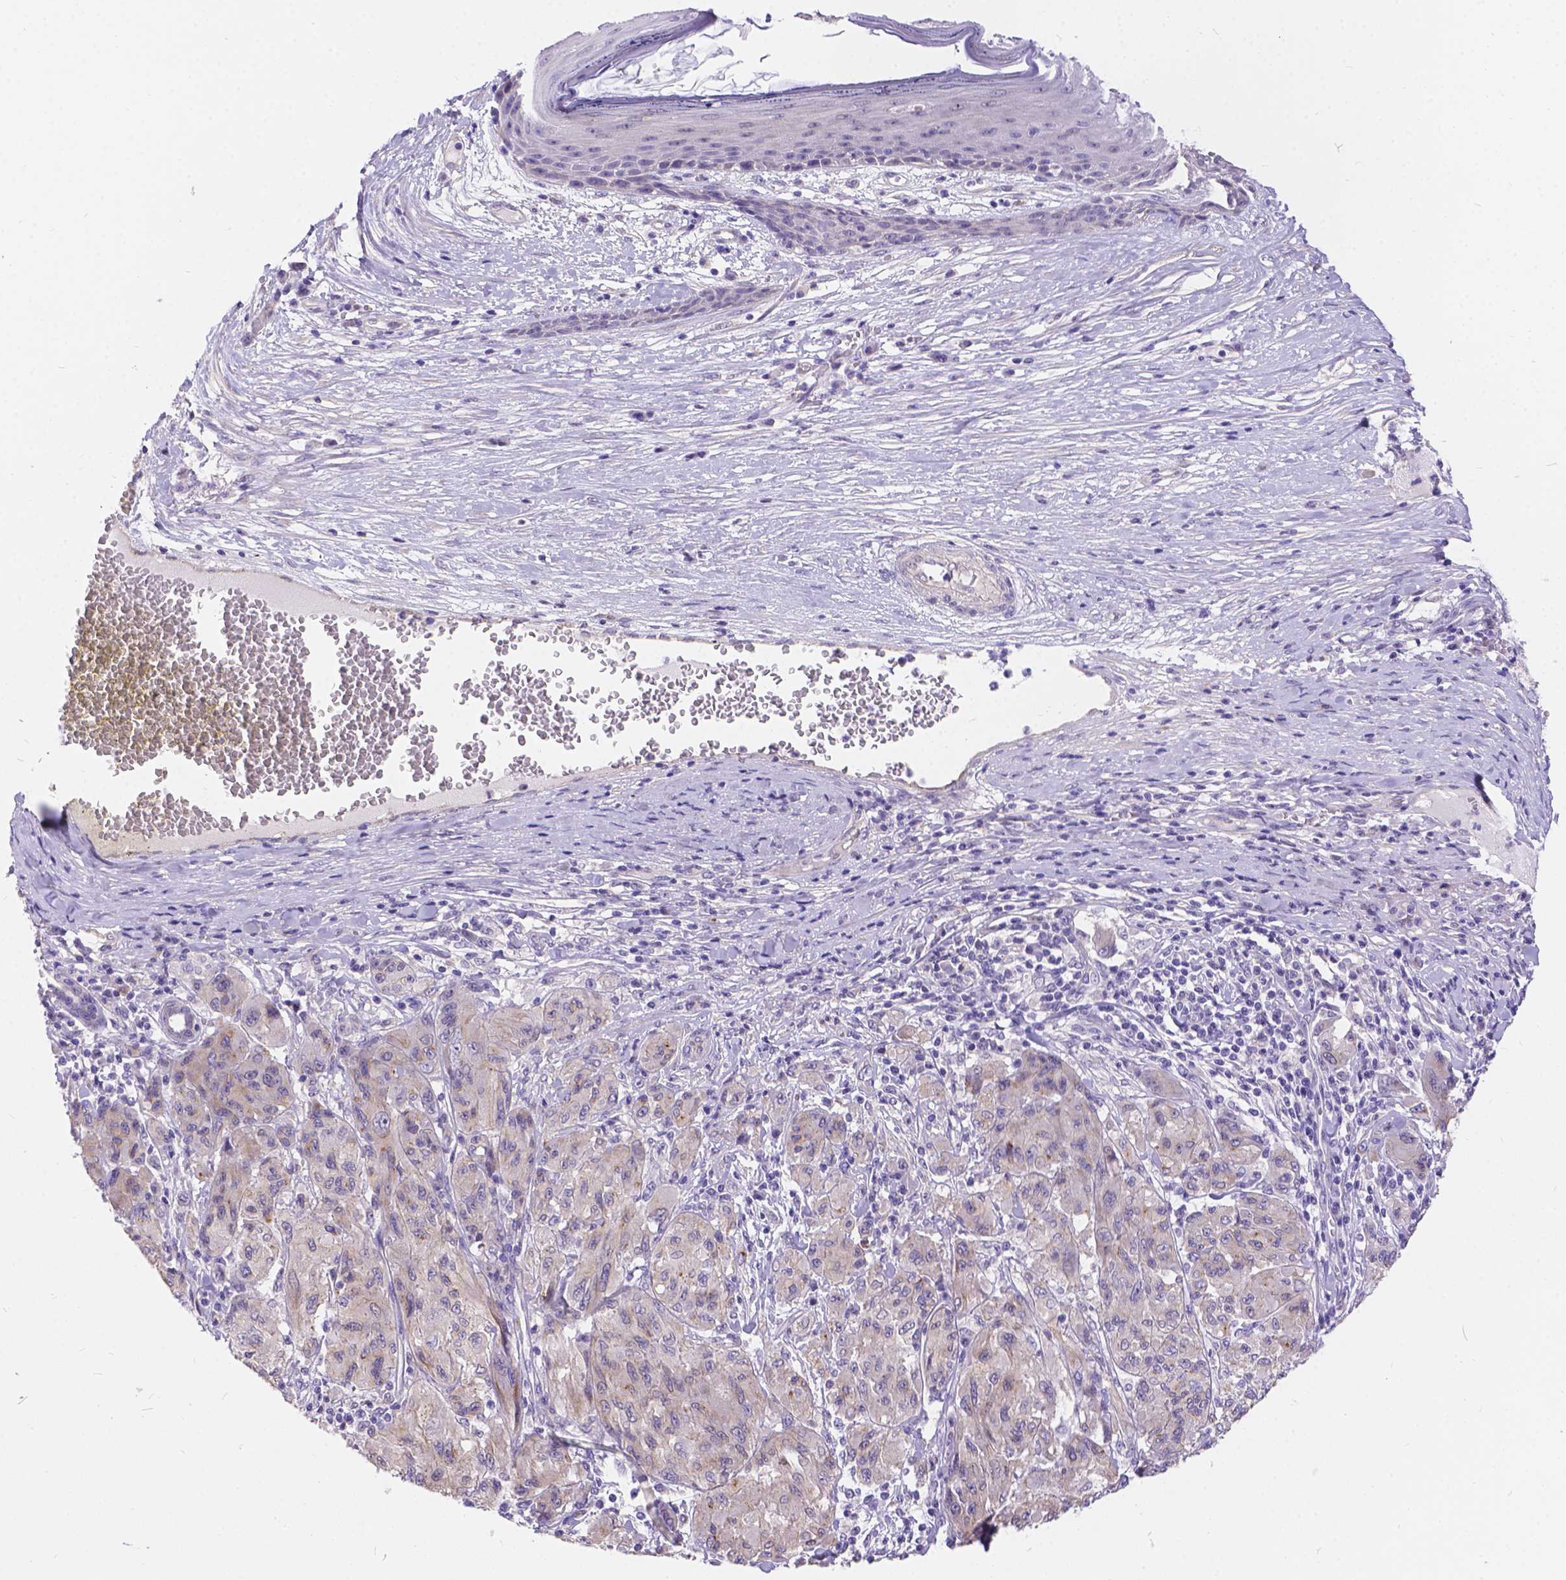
{"staining": {"intensity": "weak", "quantity": "25%-75%", "location": "cytoplasmic/membranous"}, "tissue": "melanoma", "cell_type": "Tumor cells", "image_type": "cancer", "snomed": [{"axis": "morphology", "description": "Malignant melanoma, NOS"}, {"axis": "topography", "description": "Skin"}], "caption": "A low amount of weak cytoplasmic/membranous positivity is present in about 25%-75% of tumor cells in malignant melanoma tissue.", "gene": "DLEC1", "patient": {"sex": "female", "age": 91}}